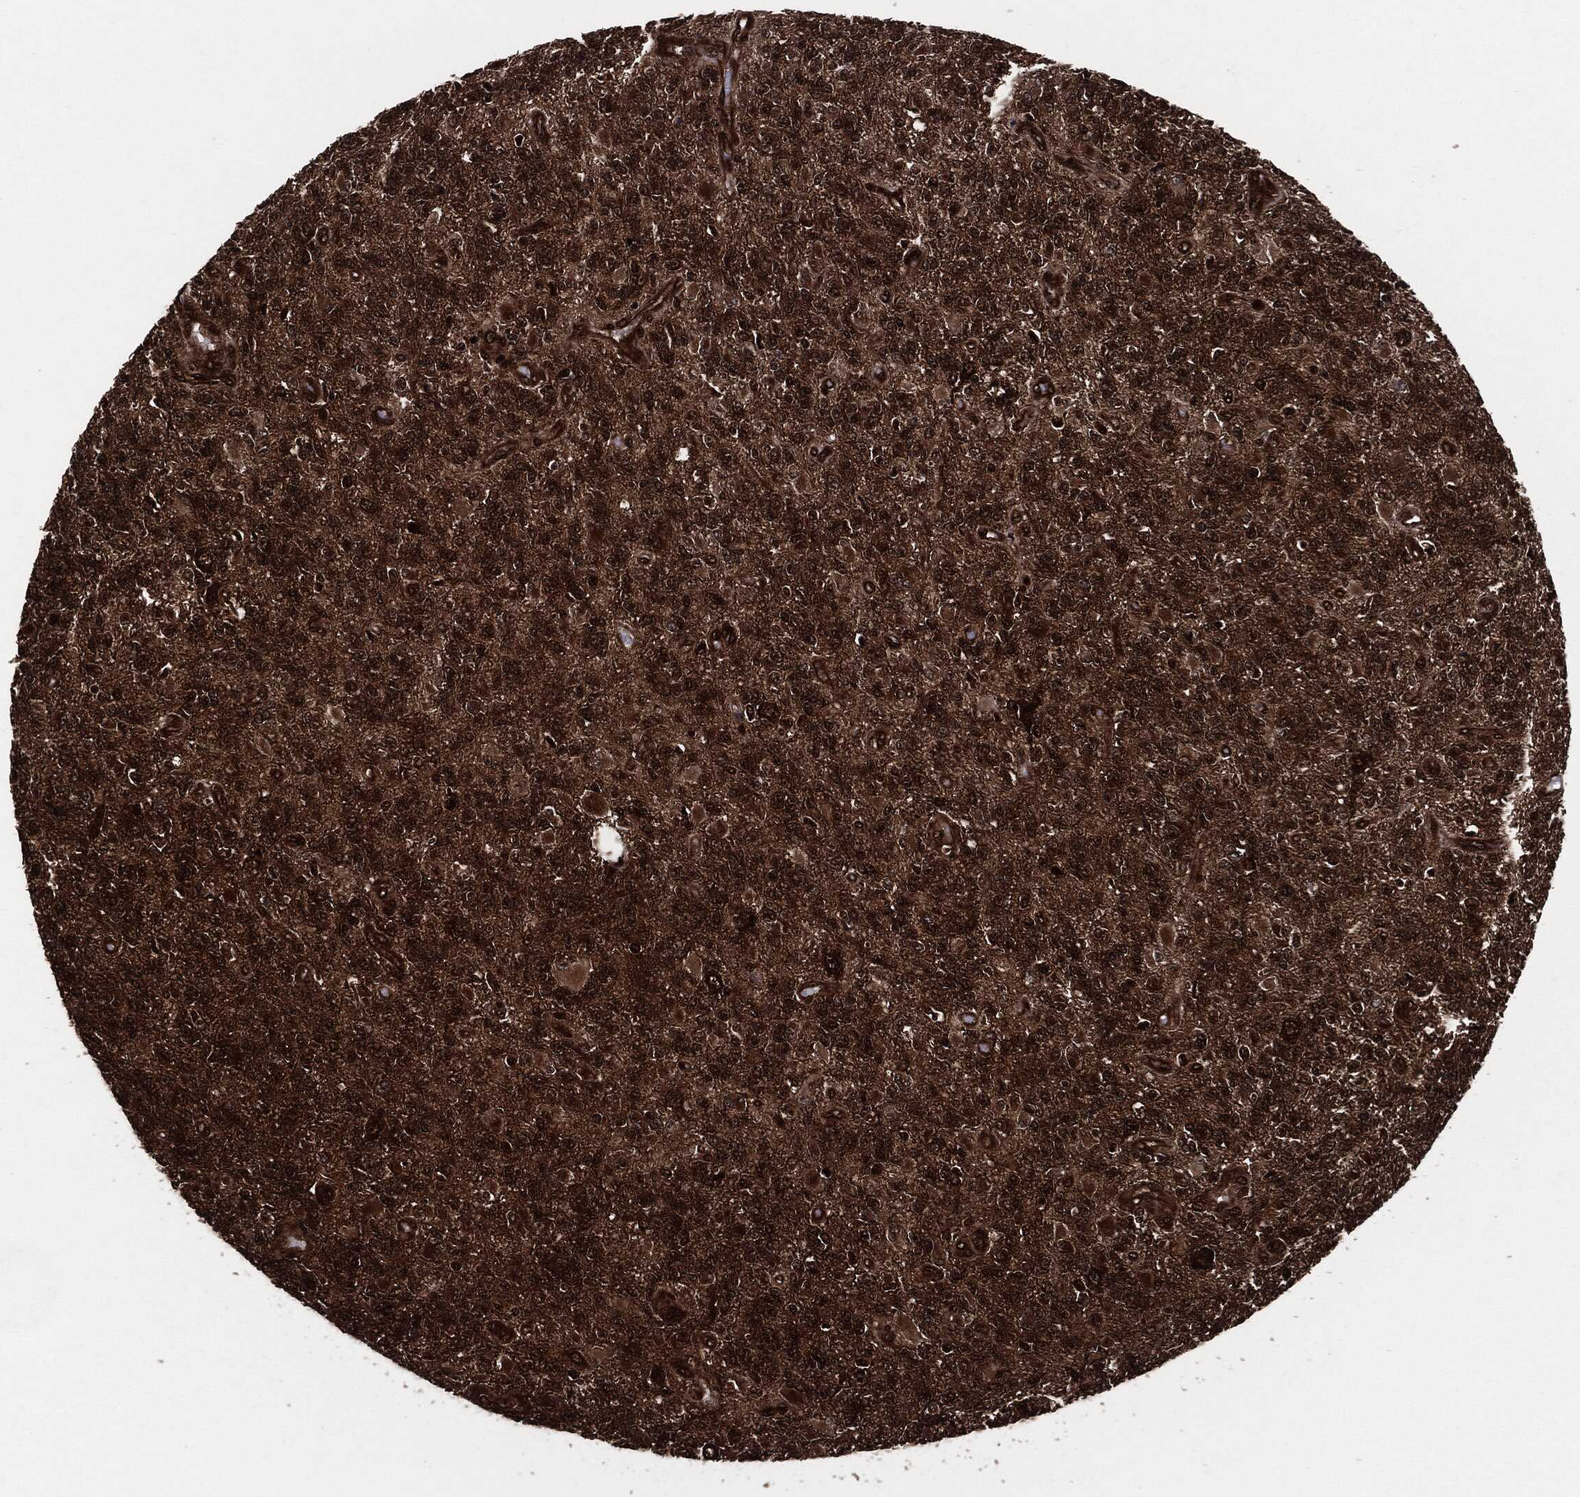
{"staining": {"intensity": "strong", "quantity": ">75%", "location": "cytoplasmic/membranous"}, "tissue": "glioma", "cell_type": "Tumor cells", "image_type": "cancer", "snomed": [{"axis": "morphology", "description": "Glioma, malignant, High grade"}, {"axis": "topography", "description": "Brain"}], "caption": "Immunohistochemical staining of glioma exhibits strong cytoplasmic/membranous protein staining in about >75% of tumor cells.", "gene": "YWHAB", "patient": {"sex": "female", "age": 63}}